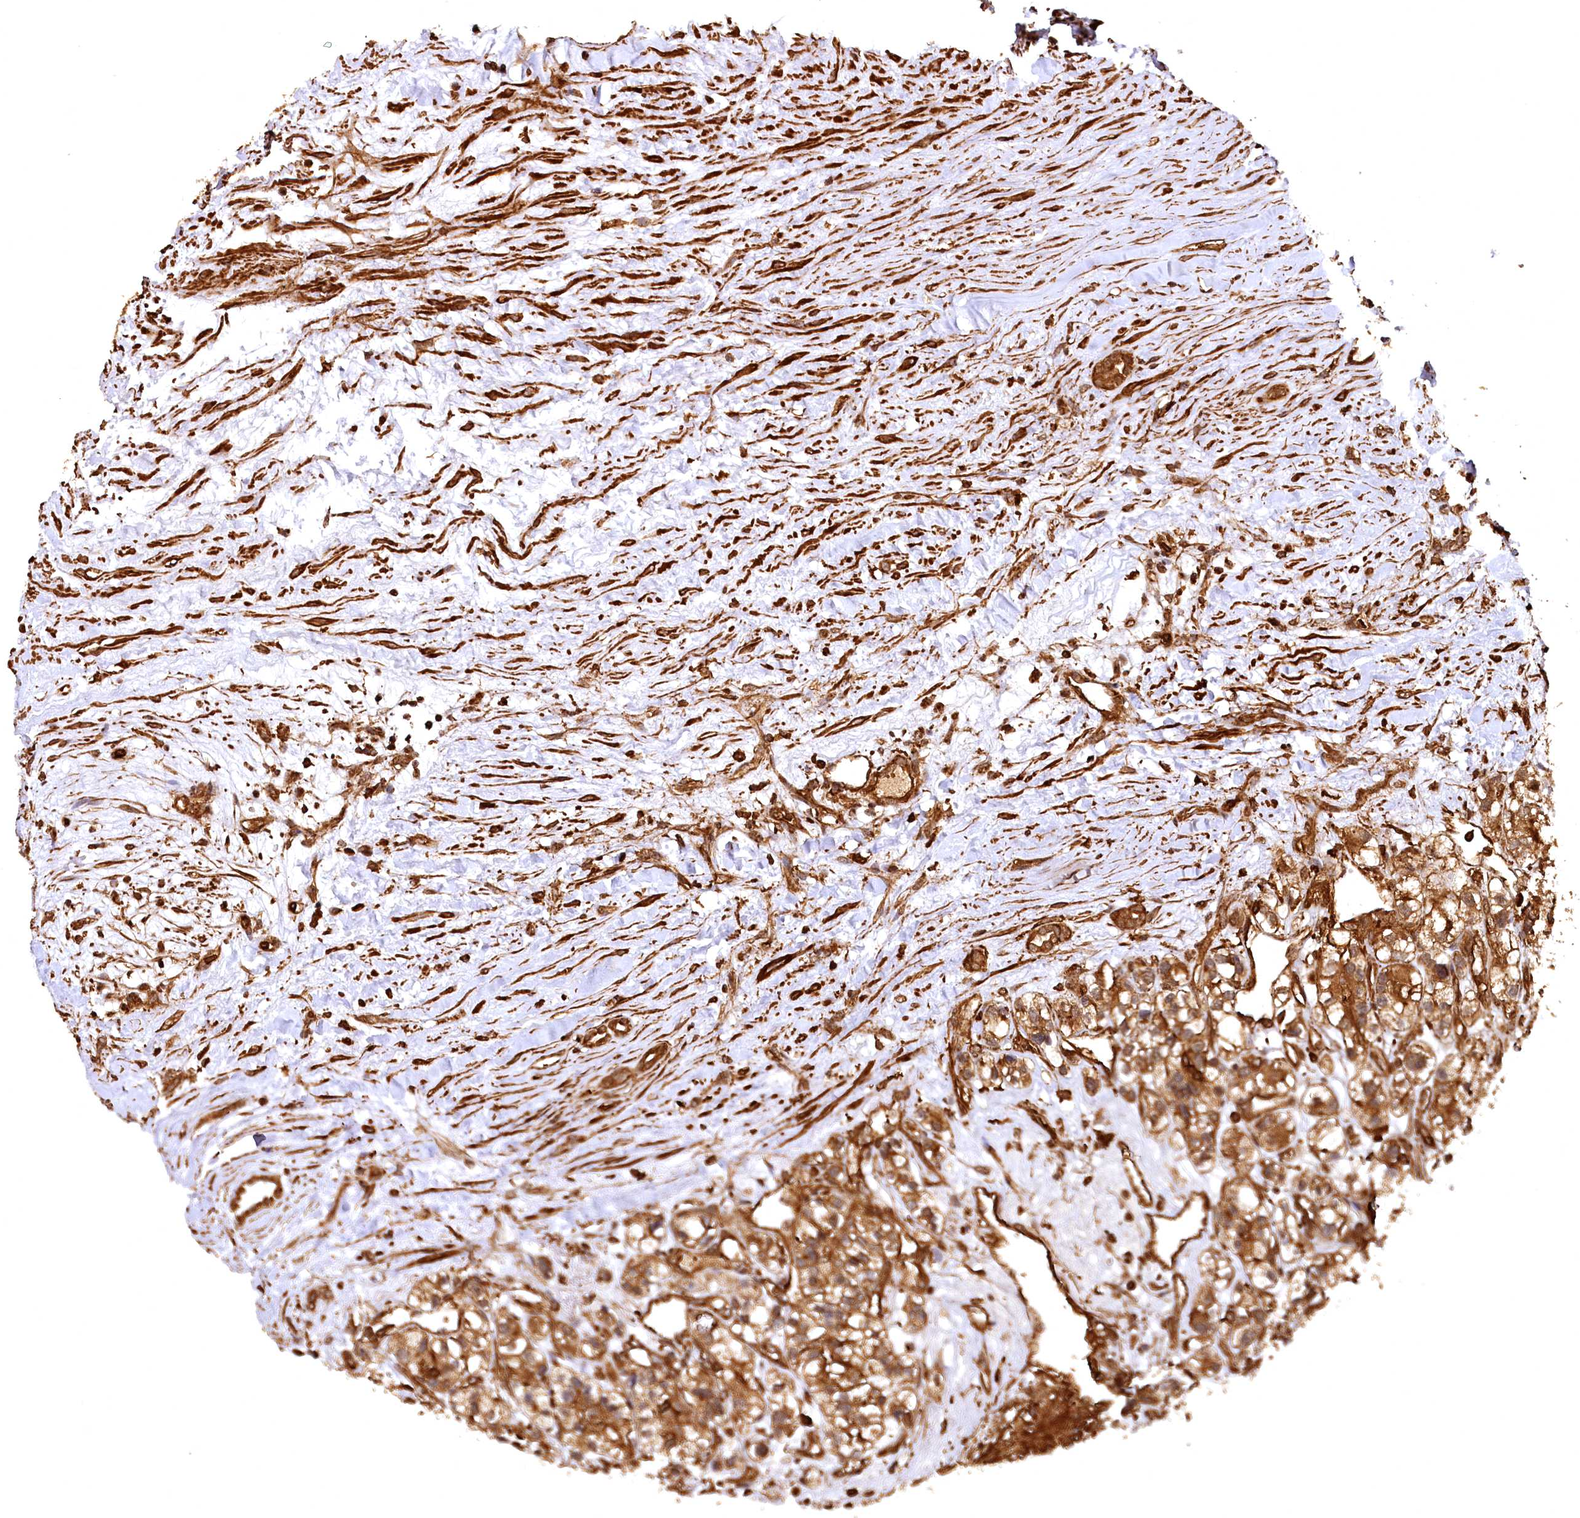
{"staining": {"intensity": "moderate", "quantity": "25%-75%", "location": "cytoplasmic/membranous"}, "tissue": "renal cancer", "cell_type": "Tumor cells", "image_type": "cancer", "snomed": [{"axis": "morphology", "description": "Adenocarcinoma, NOS"}, {"axis": "topography", "description": "Kidney"}], "caption": "Immunohistochemistry micrograph of renal cancer (adenocarcinoma) stained for a protein (brown), which reveals medium levels of moderate cytoplasmic/membranous expression in approximately 25%-75% of tumor cells.", "gene": "STUB1", "patient": {"sex": "female", "age": 57}}